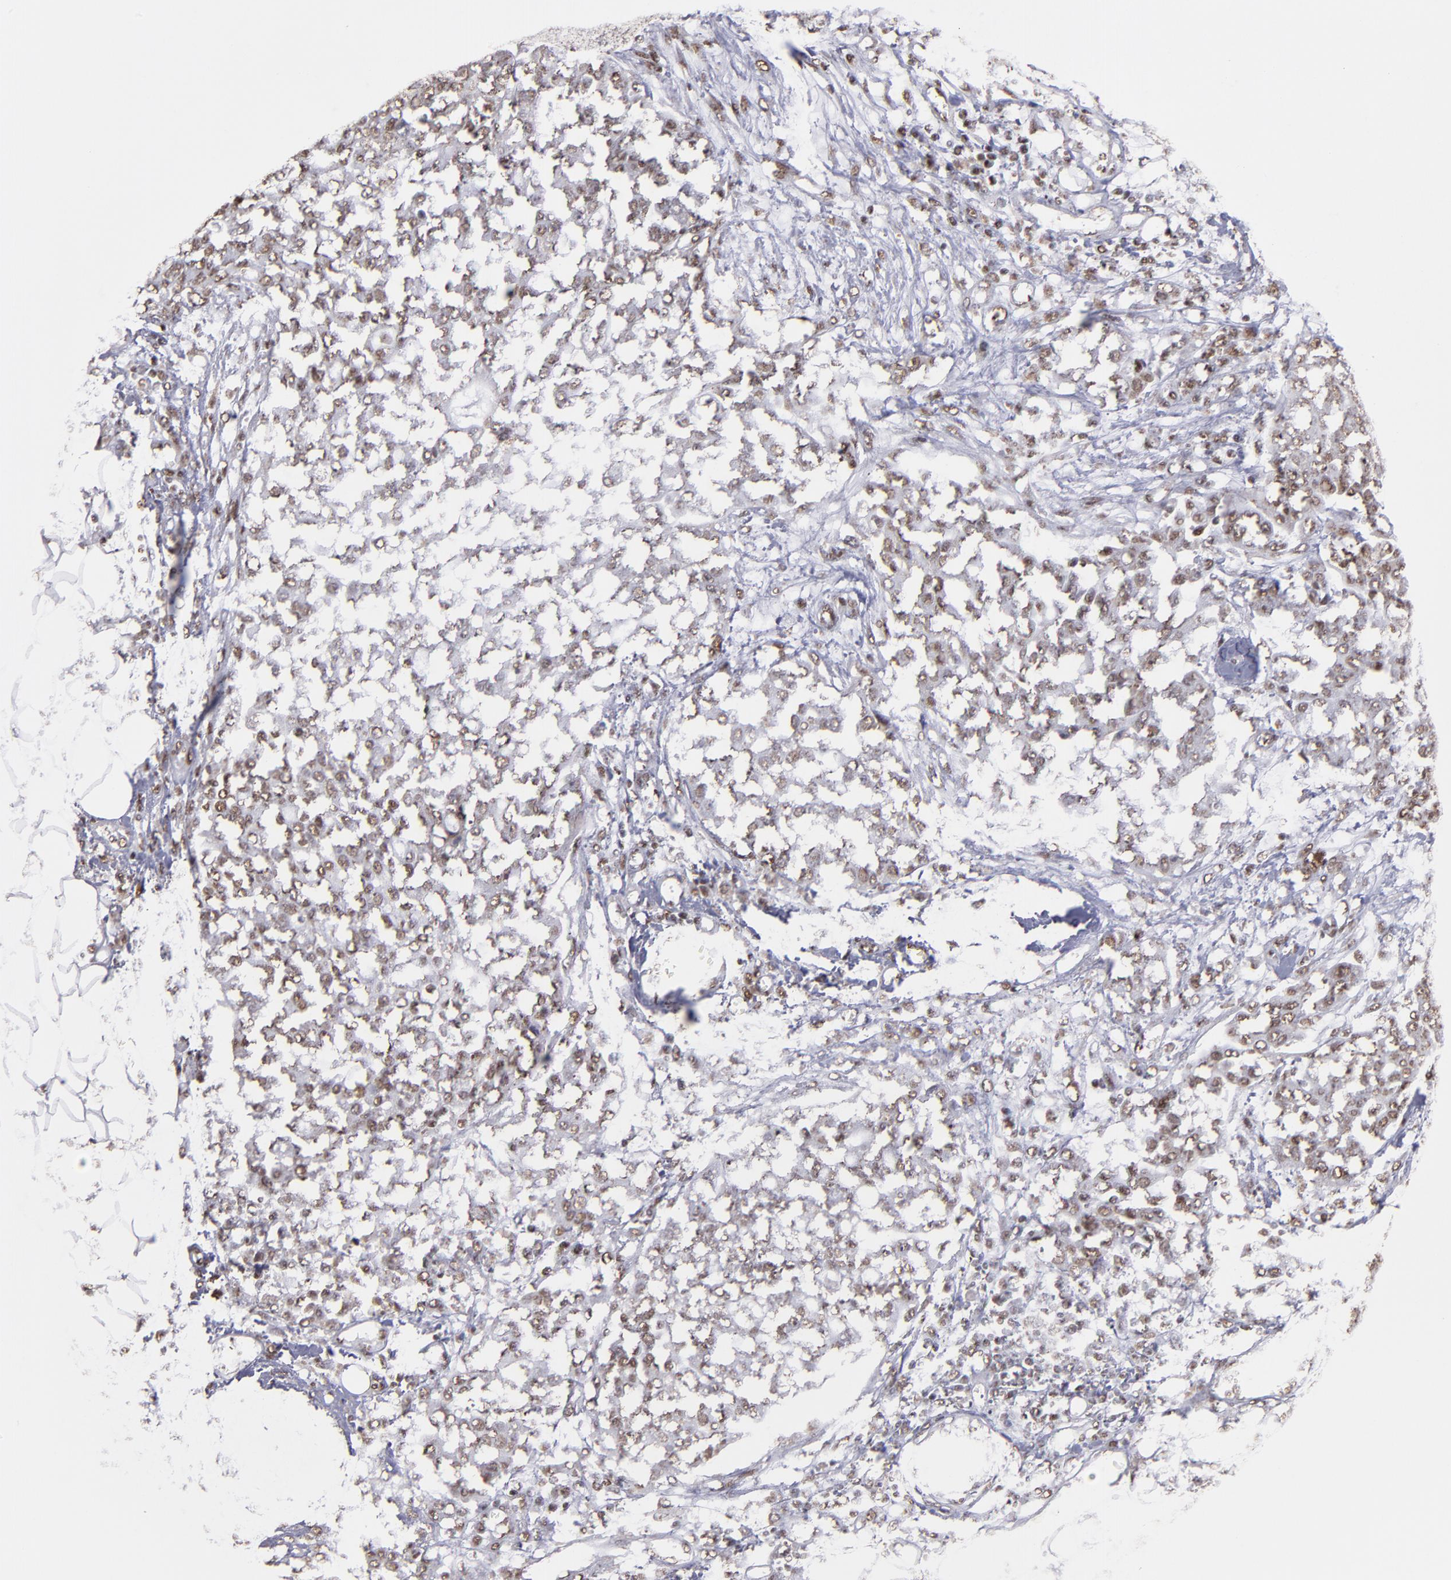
{"staining": {"intensity": "weak", "quantity": ">75%", "location": "nuclear"}, "tissue": "ovarian cancer", "cell_type": "Tumor cells", "image_type": "cancer", "snomed": [{"axis": "morphology", "description": "Cystadenocarcinoma, serous, NOS"}, {"axis": "topography", "description": "Soft tissue"}, {"axis": "topography", "description": "Ovary"}], "caption": "Immunohistochemical staining of ovarian cancer (serous cystadenocarcinoma) displays low levels of weak nuclear positivity in about >75% of tumor cells.", "gene": "SP1", "patient": {"sex": "female", "age": 57}}